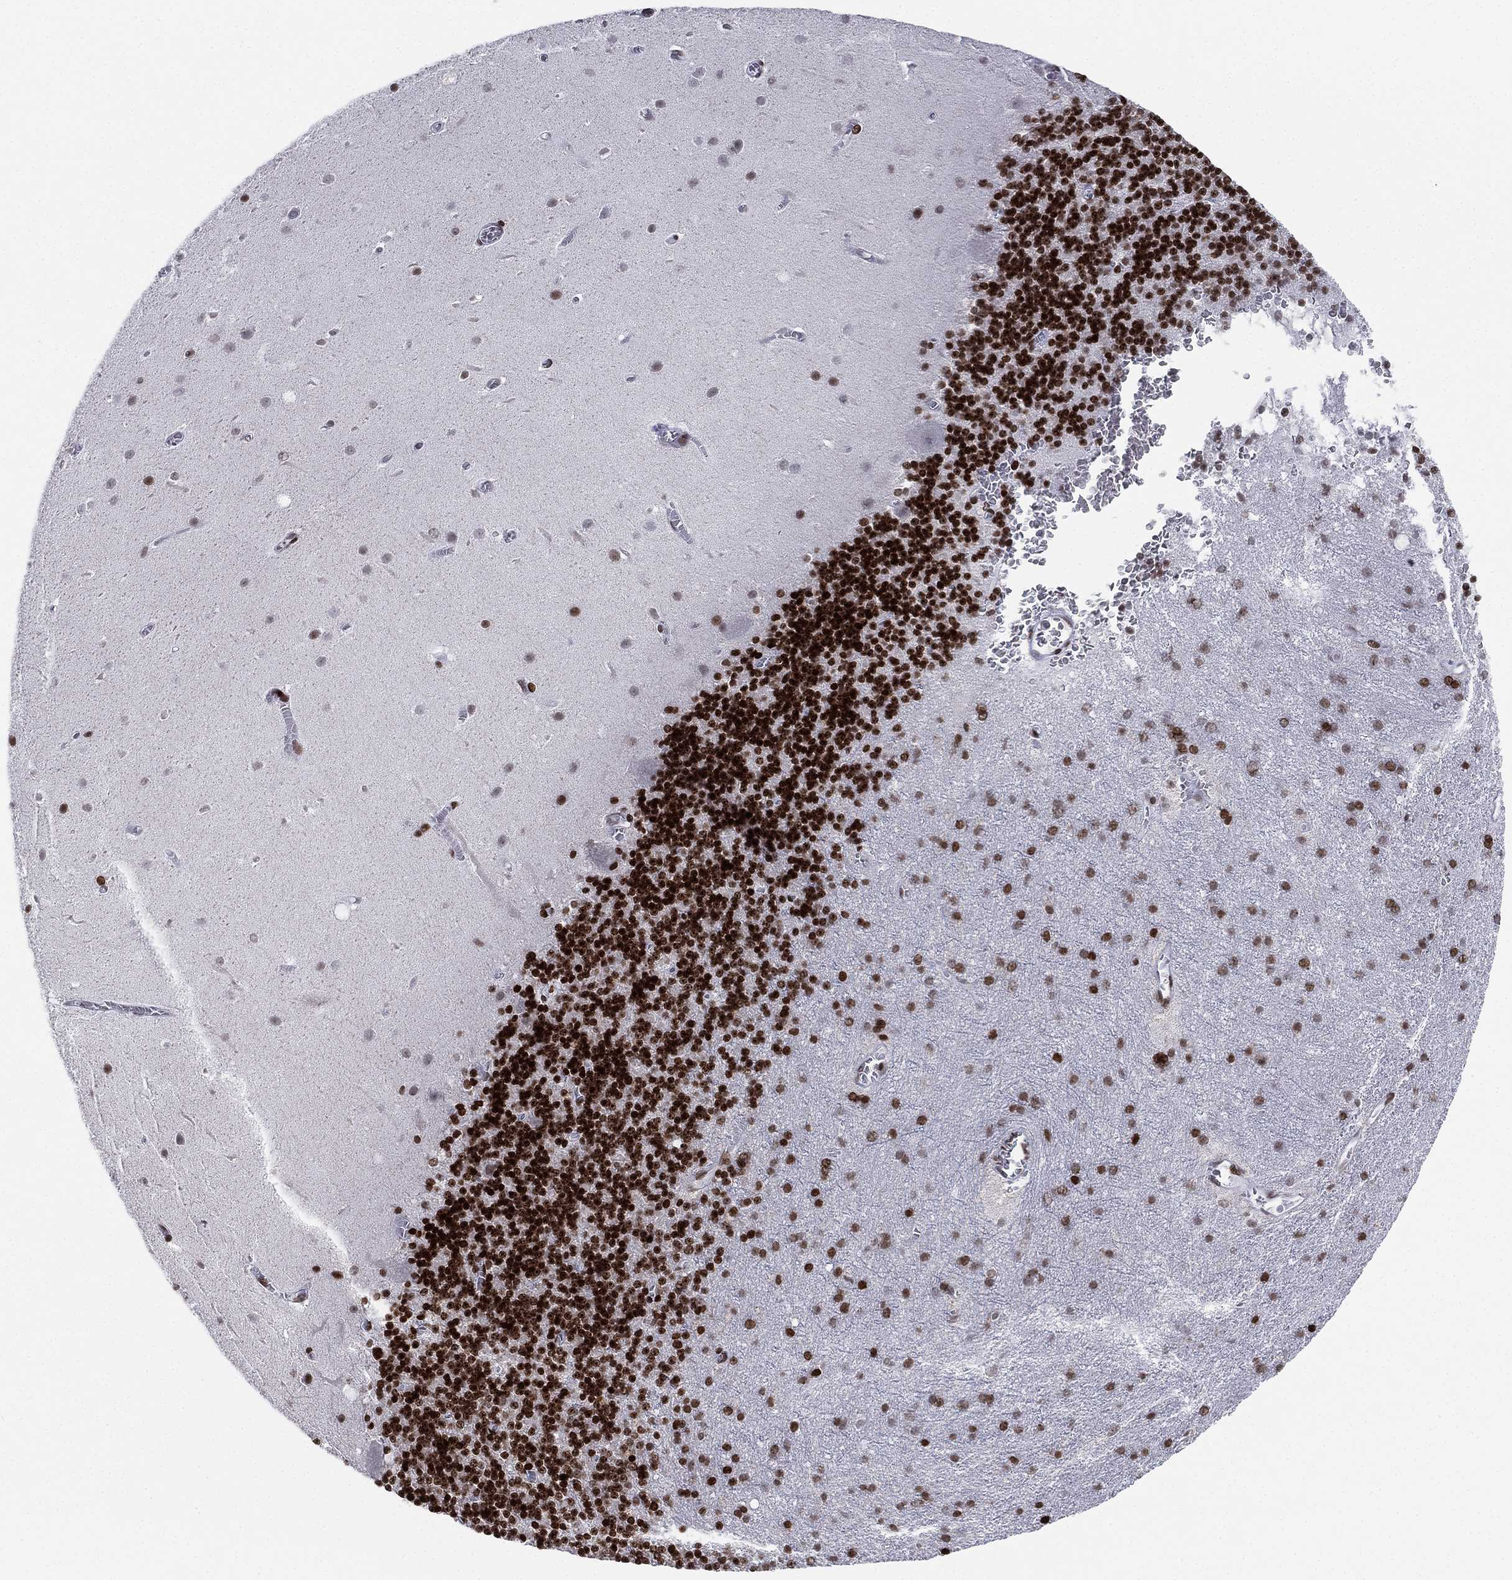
{"staining": {"intensity": "strong", "quantity": ">75%", "location": "nuclear"}, "tissue": "cerebellum", "cell_type": "Cells in granular layer", "image_type": "normal", "snomed": [{"axis": "morphology", "description": "Normal tissue, NOS"}, {"axis": "topography", "description": "Cerebellum"}], "caption": "A brown stain highlights strong nuclear expression of a protein in cells in granular layer of benign cerebellum.", "gene": "MFSD14A", "patient": {"sex": "male", "age": 70}}